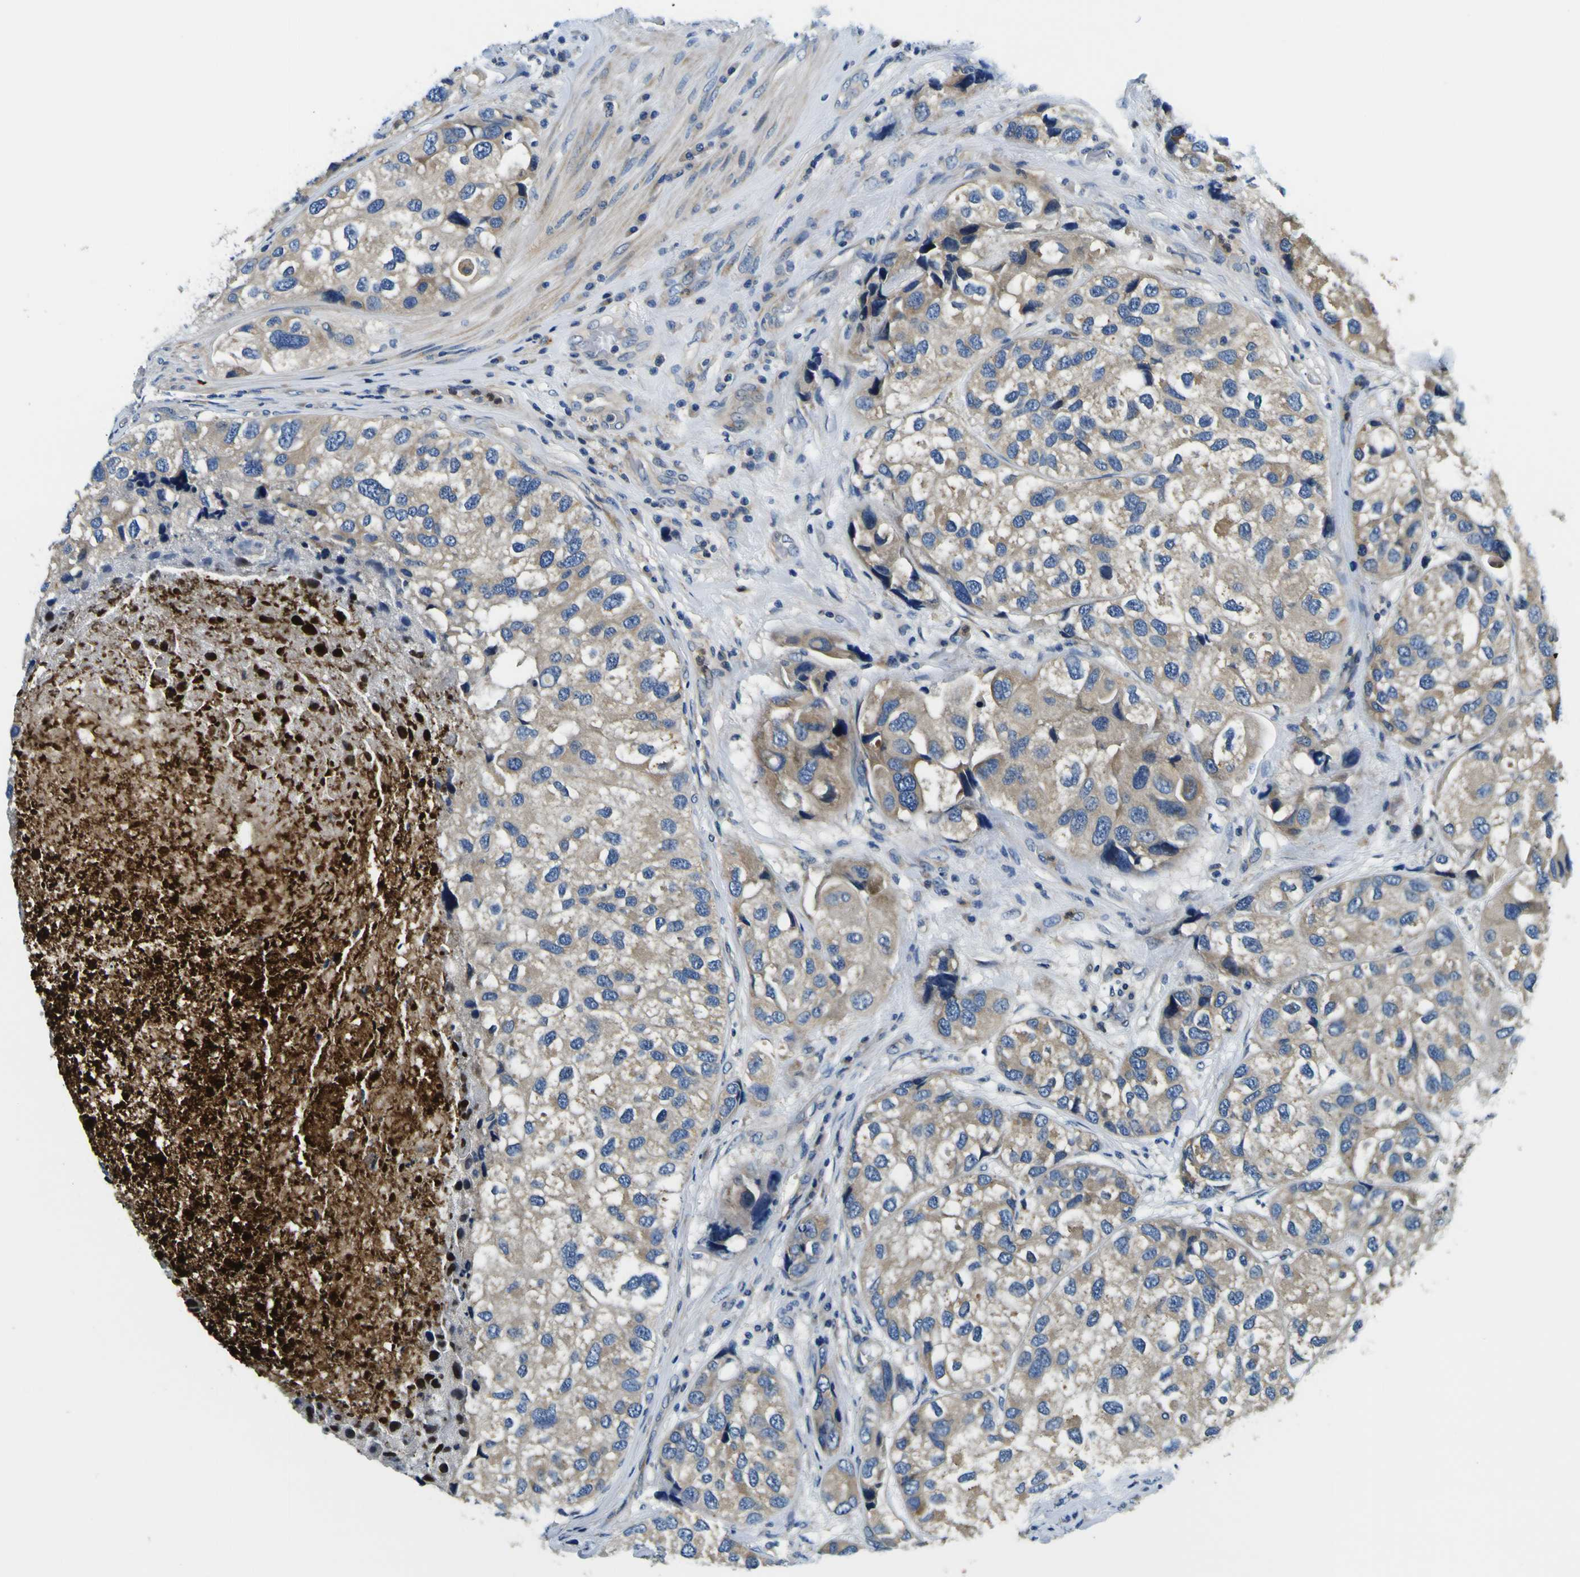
{"staining": {"intensity": "negative", "quantity": "none", "location": "none"}, "tissue": "urothelial cancer", "cell_type": "Tumor cells", "image_type": "cancer", "snomed": [{"axis": "morphology", "description": "Urothelial carcinoma, High grade"}, {"axis": "topography", "description": "Urinary bladder"}], "caption": "An immunohistochemistry (IHC) image of urothelial cancer is shown. There is no staining in tumor cells of urothelial cancer. (DAB (3,3'-diaminobenzidine) immunohistochemistry, high magnification).", "gene": "CLSTN1", "patient": {"sex": "female", "age": 64}}